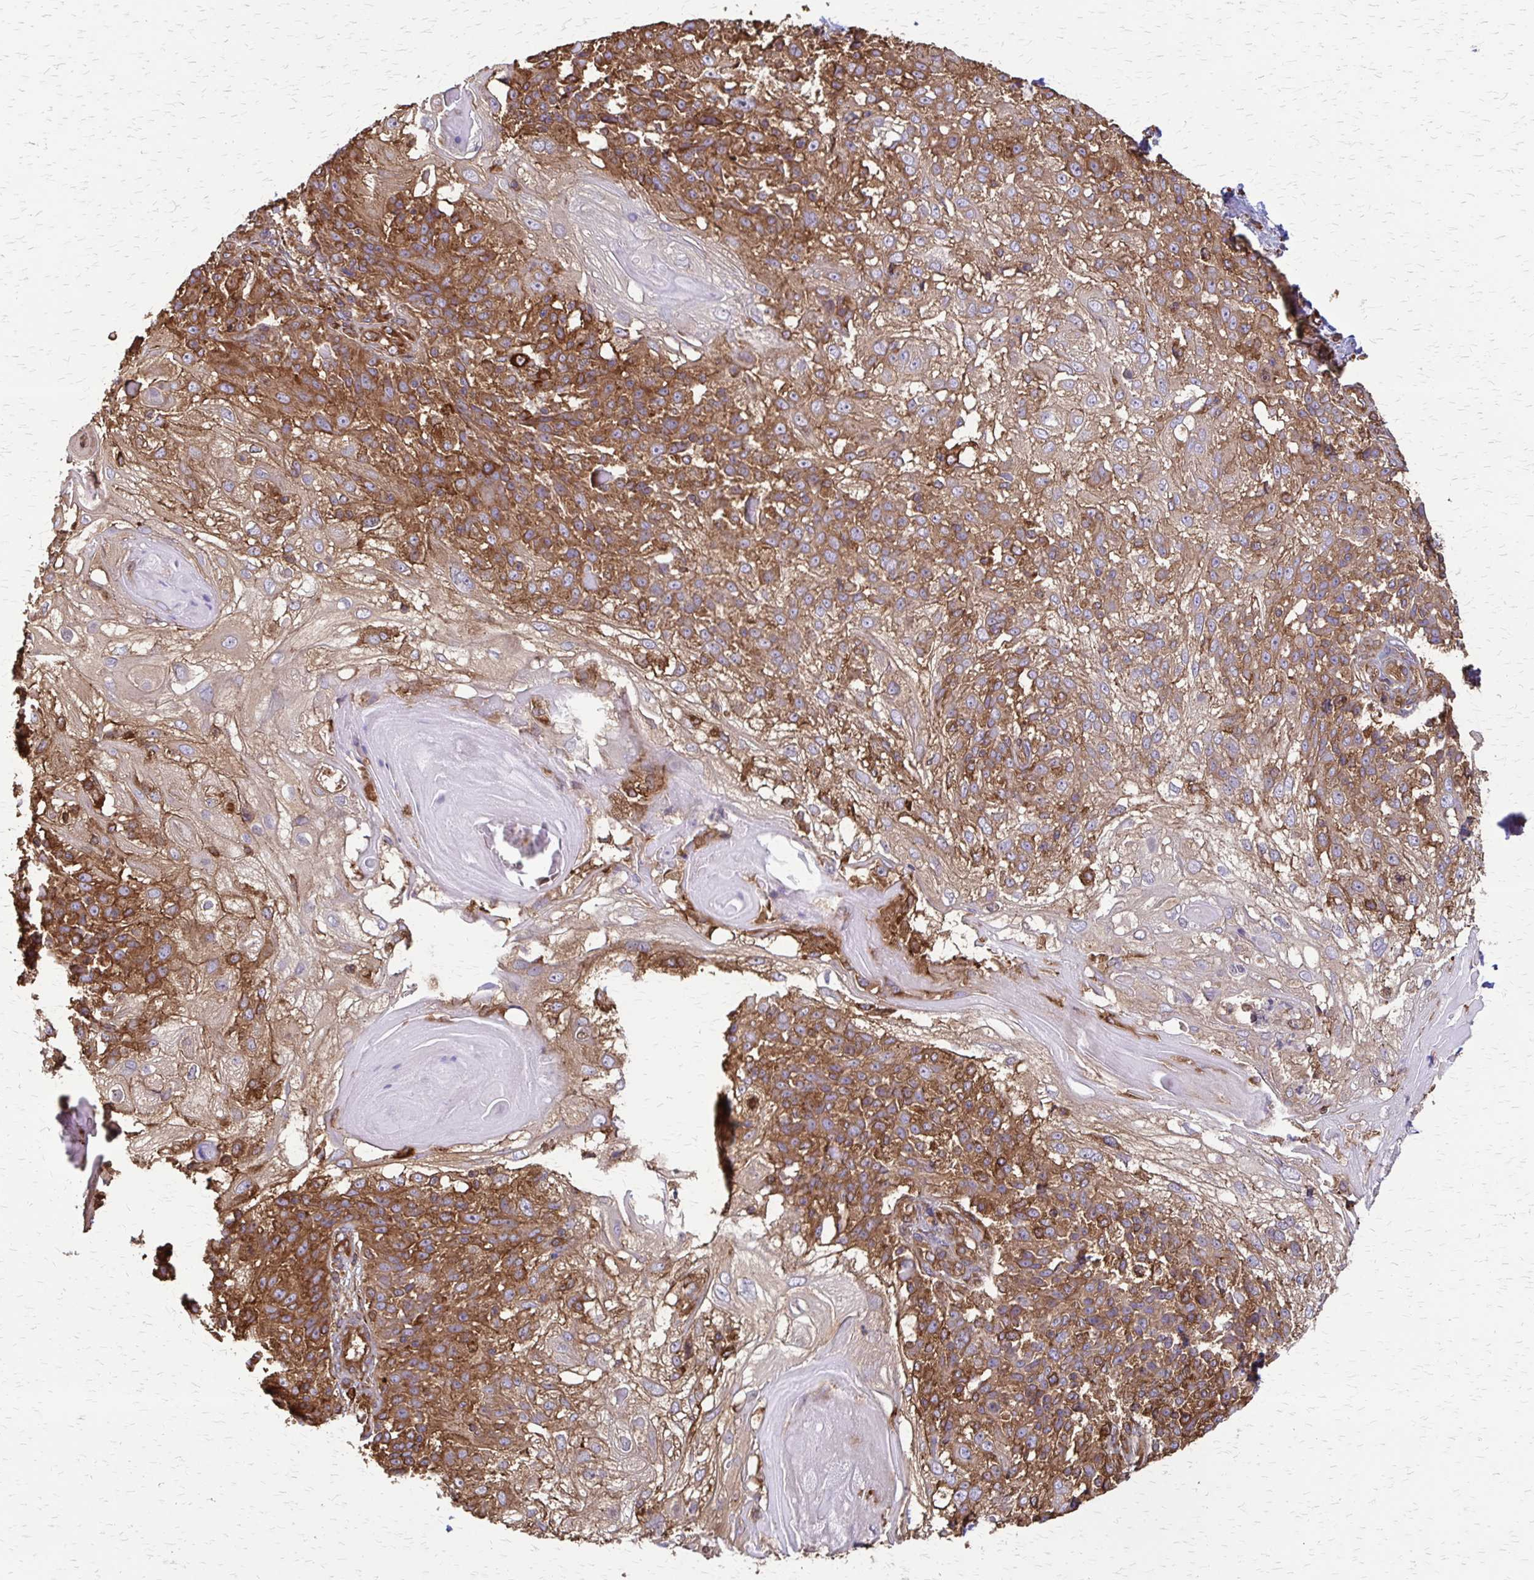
{"staining": {"intensity": "strong", "quantity": ">75%", "location": "cytoplasmic/membranous"}, "tissue": "skin cancer", "cell_type": "Tumor cells", "image_type": "cancer", "snomed": [{"axis": "morphology", "description": "Normal tissue, NOS"}, {"axis": "morphology", "description": "Squamous cell carcinoma, NOS"}, {"axis": "topography", "description": "Skin"}], "caption": "Immunohistochemistry of skin cancer shows high levels of strong cytoplasmic/membranous staining in about >75% of tumor cells.", "gene": "EEF2", "patient": {"sex": "female", "age": 83}}